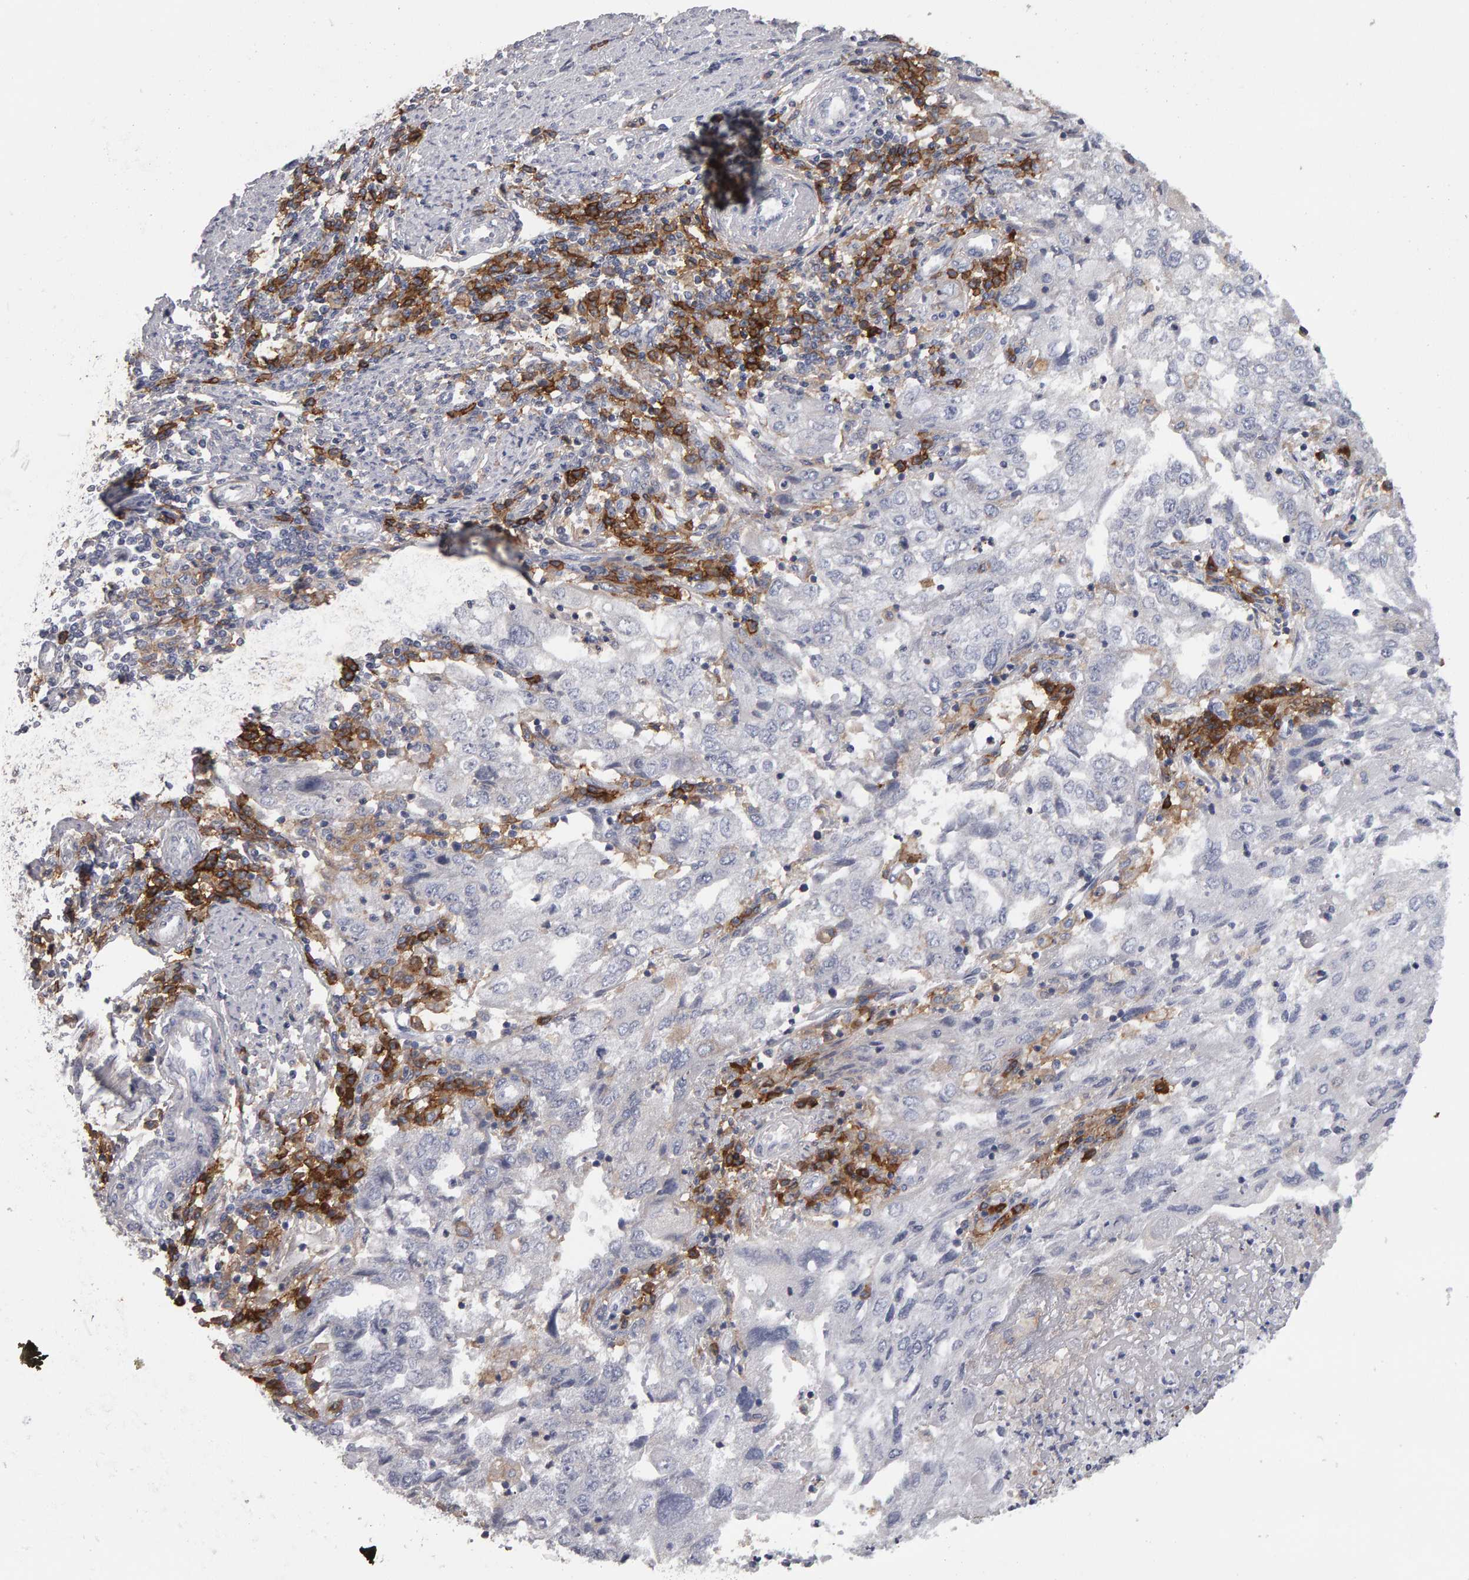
{"staining": {"intensity": "negative", "quantity": "none", "location": "none"}, "tissue": "endometrial cancer", "cell_type": "Tumor cells", "image_type": "cancer", "snomed": [{"axis": "morphology", "description": "Adenocarcinoma, NOS"}, {"axis": "topography", "description": "Endometrium"}], "caption": "There is no significant expression in tumor cells of endometrial cancer (adenocarcinoma). (Immunohistochemistry, brightfield microscopy, high magnification).", "gene": "CD38", "patient": {"sex": "female", "age": 49}}